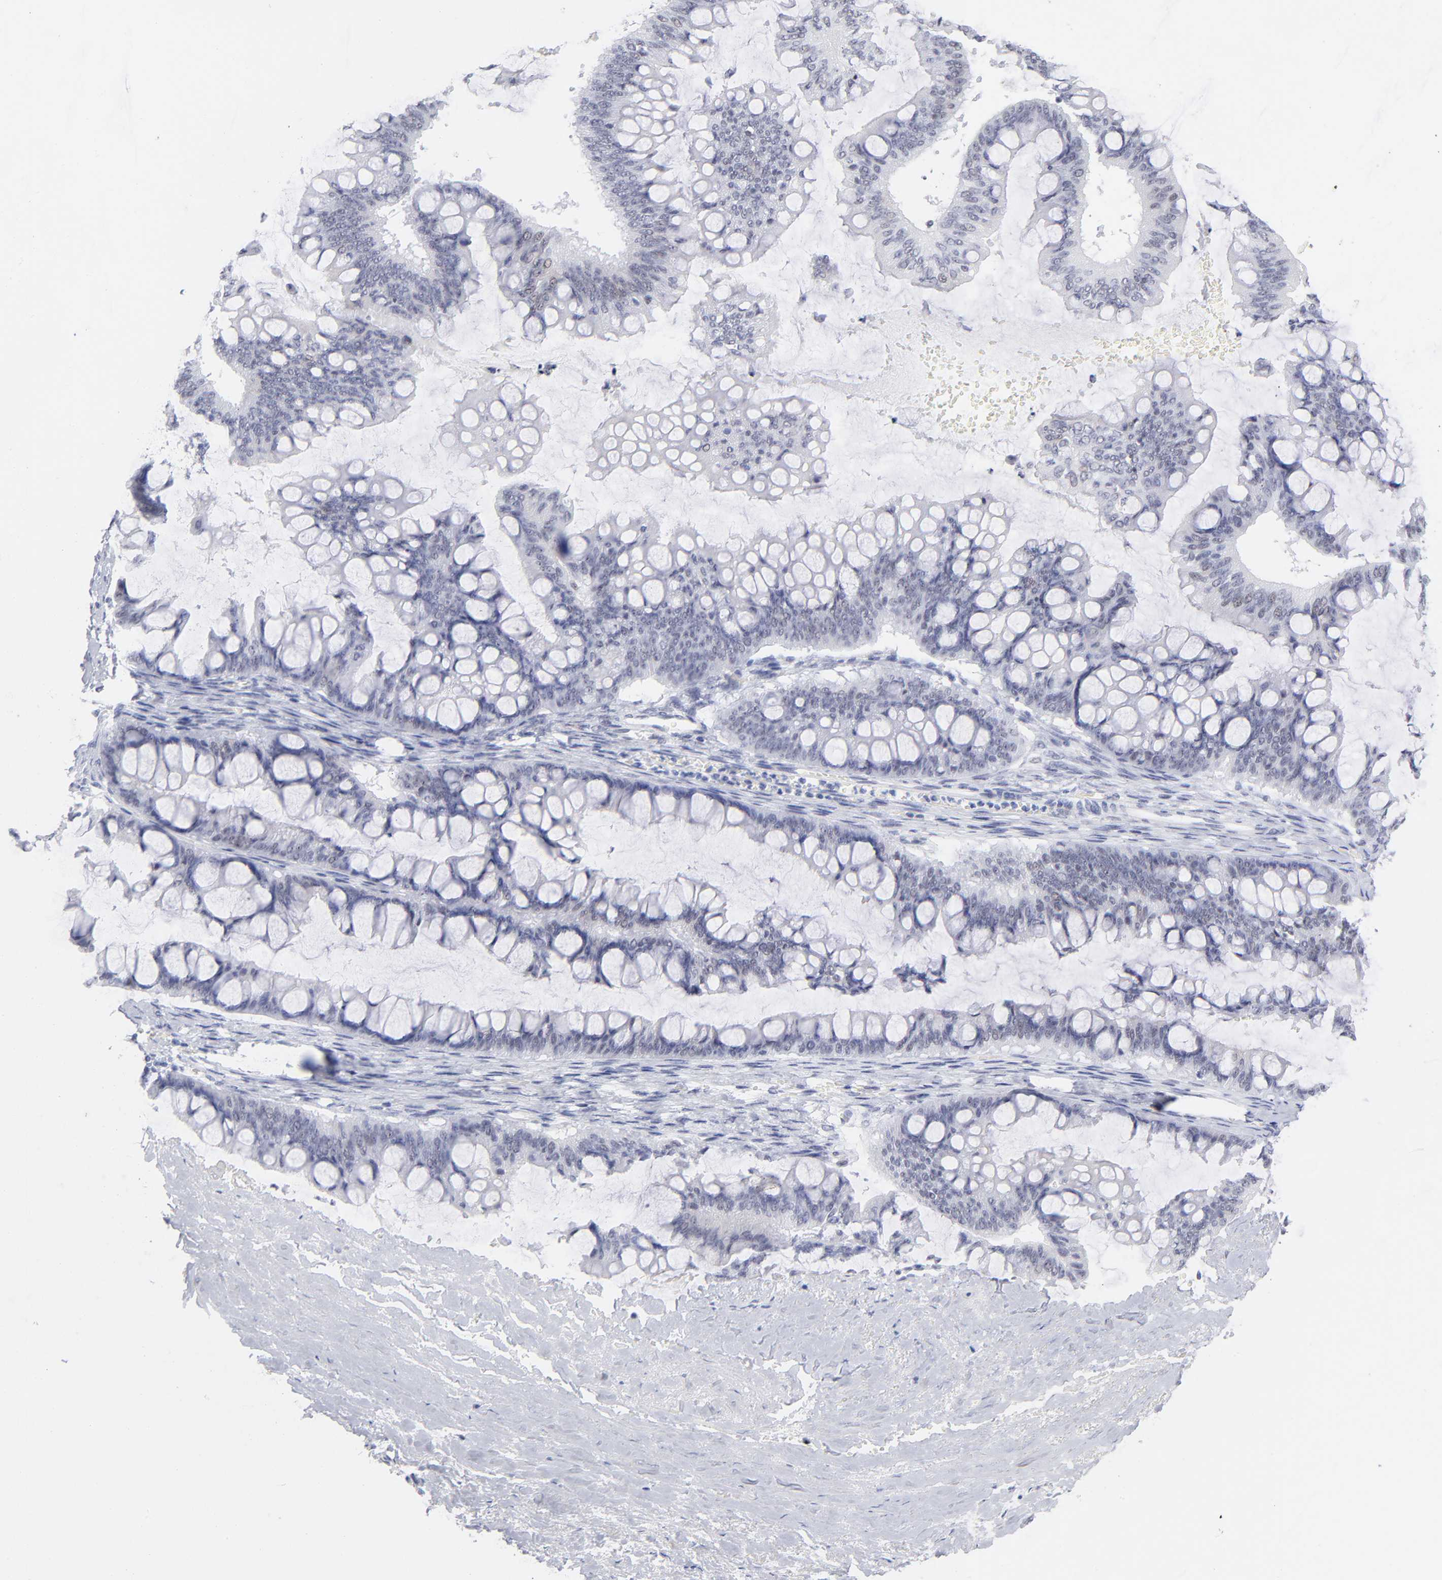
{"staining": {"intensity": "weak", "quantity": "<25%", "location": "nuclear"}, "tissue": "ovarian cancer", "cell_type": "Tumor cells", "image_type": "cancer", "snomed": [{"axis": "morphology", "description": "Cystadenocarcinoma, mucinous, NOS"}, {"axis": "topography", "description": "Ovary"}], "caption": "Immunohistochemistry (IHC) of ovarian mucinous cystadenocarcinoma shows no staining in tumor cells. The staining was performed using DAB to visualize the protein expression in brown, while the nuclei were stained in blue with hematoxylin (Magnification: 20x).", "gene": "SNRPB", "patient": {"sex": "female", "age": 73}}